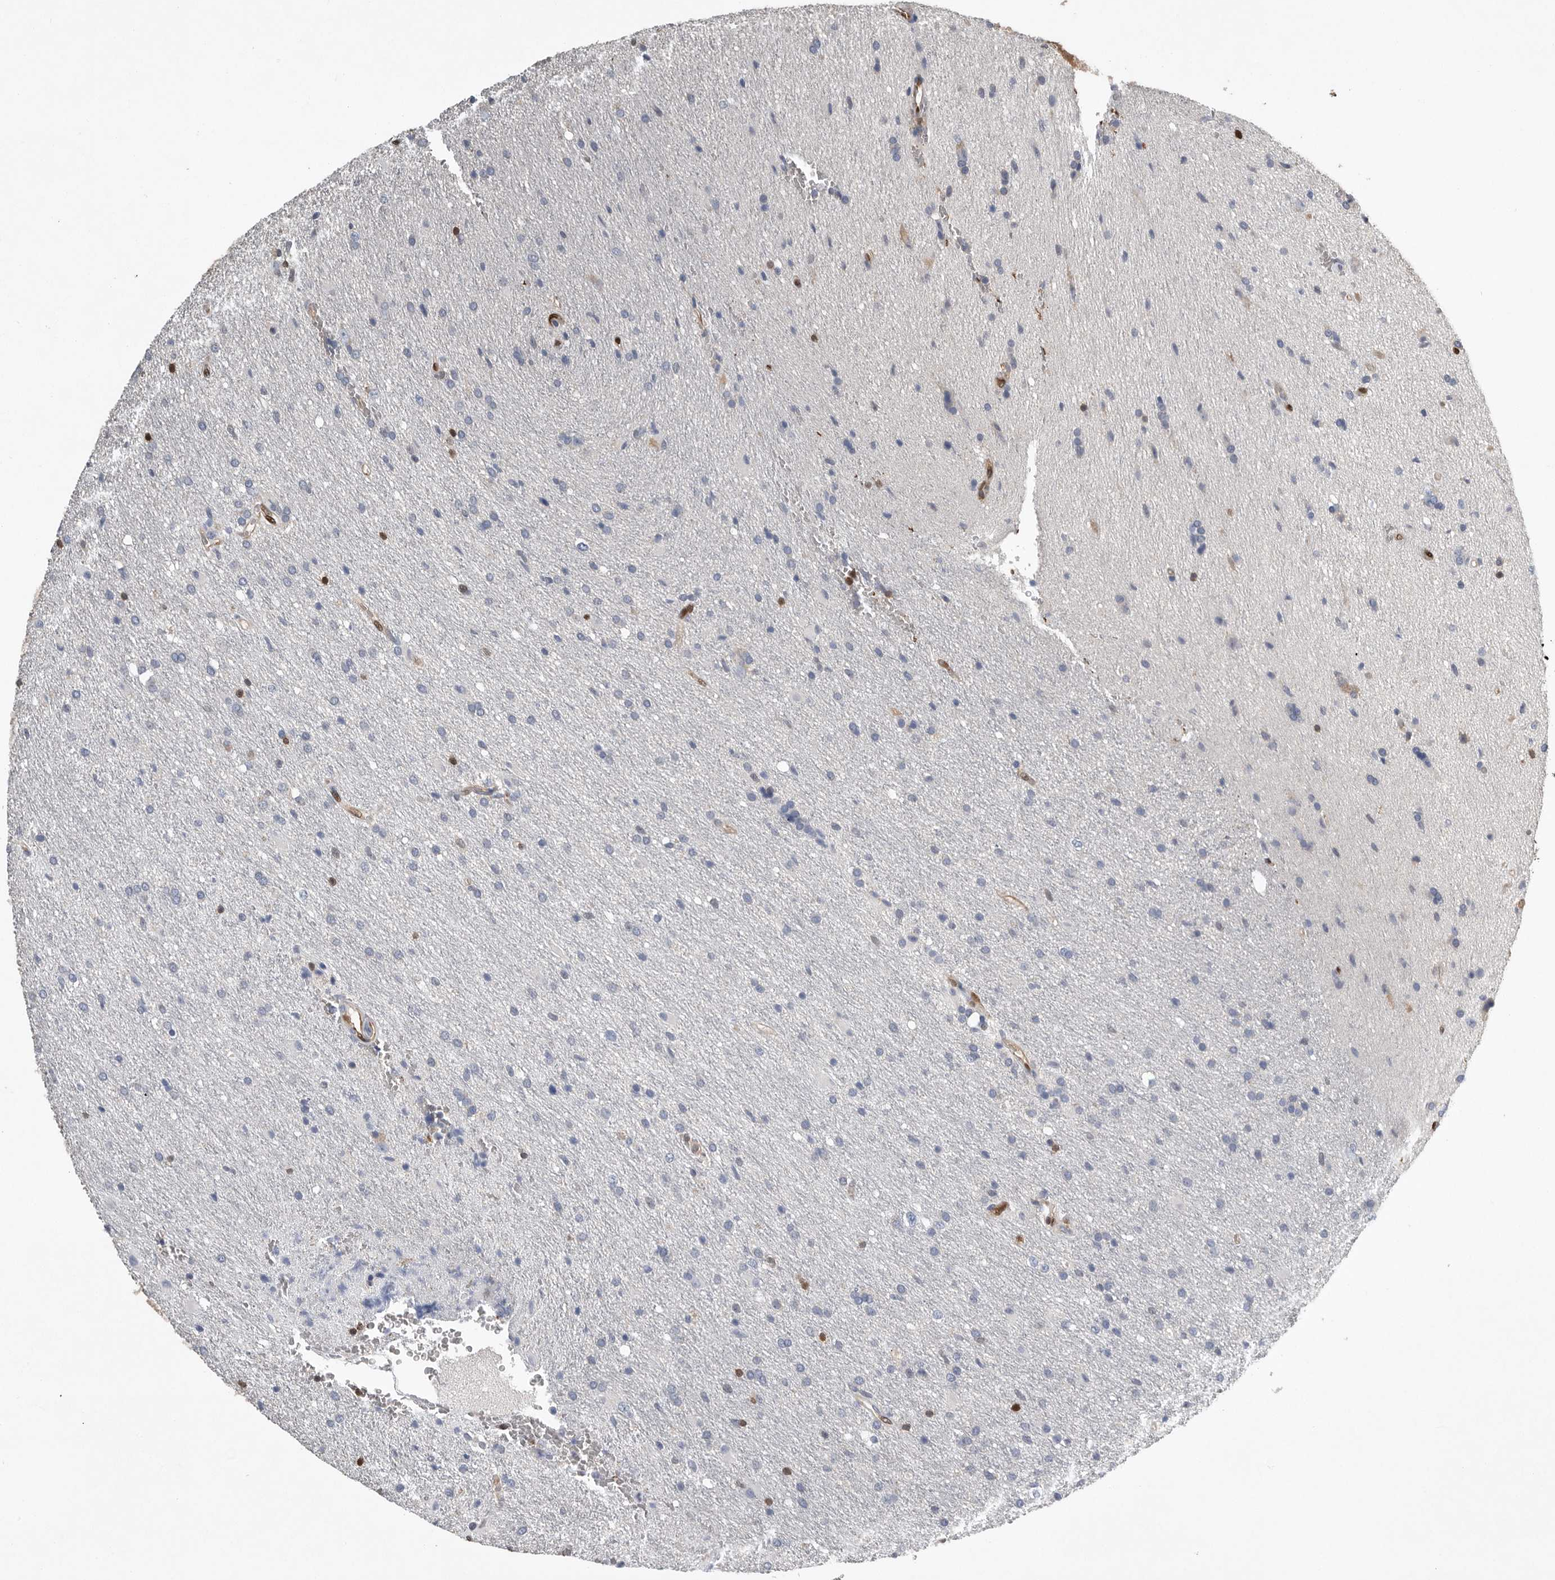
{"staining": {"intensity": "negative", "quantity": "none", "location": "none"}, "tissue": "glioma", "cell_type": "Tumor cells", "image_type": "cancer", "snomed": [{"axis": "morphology", "description": "Glioma, malignant, High grade"}, {"axis": "topography", "description": "Brain"}], "caption": "DAB (3,3'-diaminobenzidine) immunohistochemical staining of human glioma reveals no significant staining in tumor cells.", "gene": "PDCD4", "patient": {"sex": "female", "age": 57}}